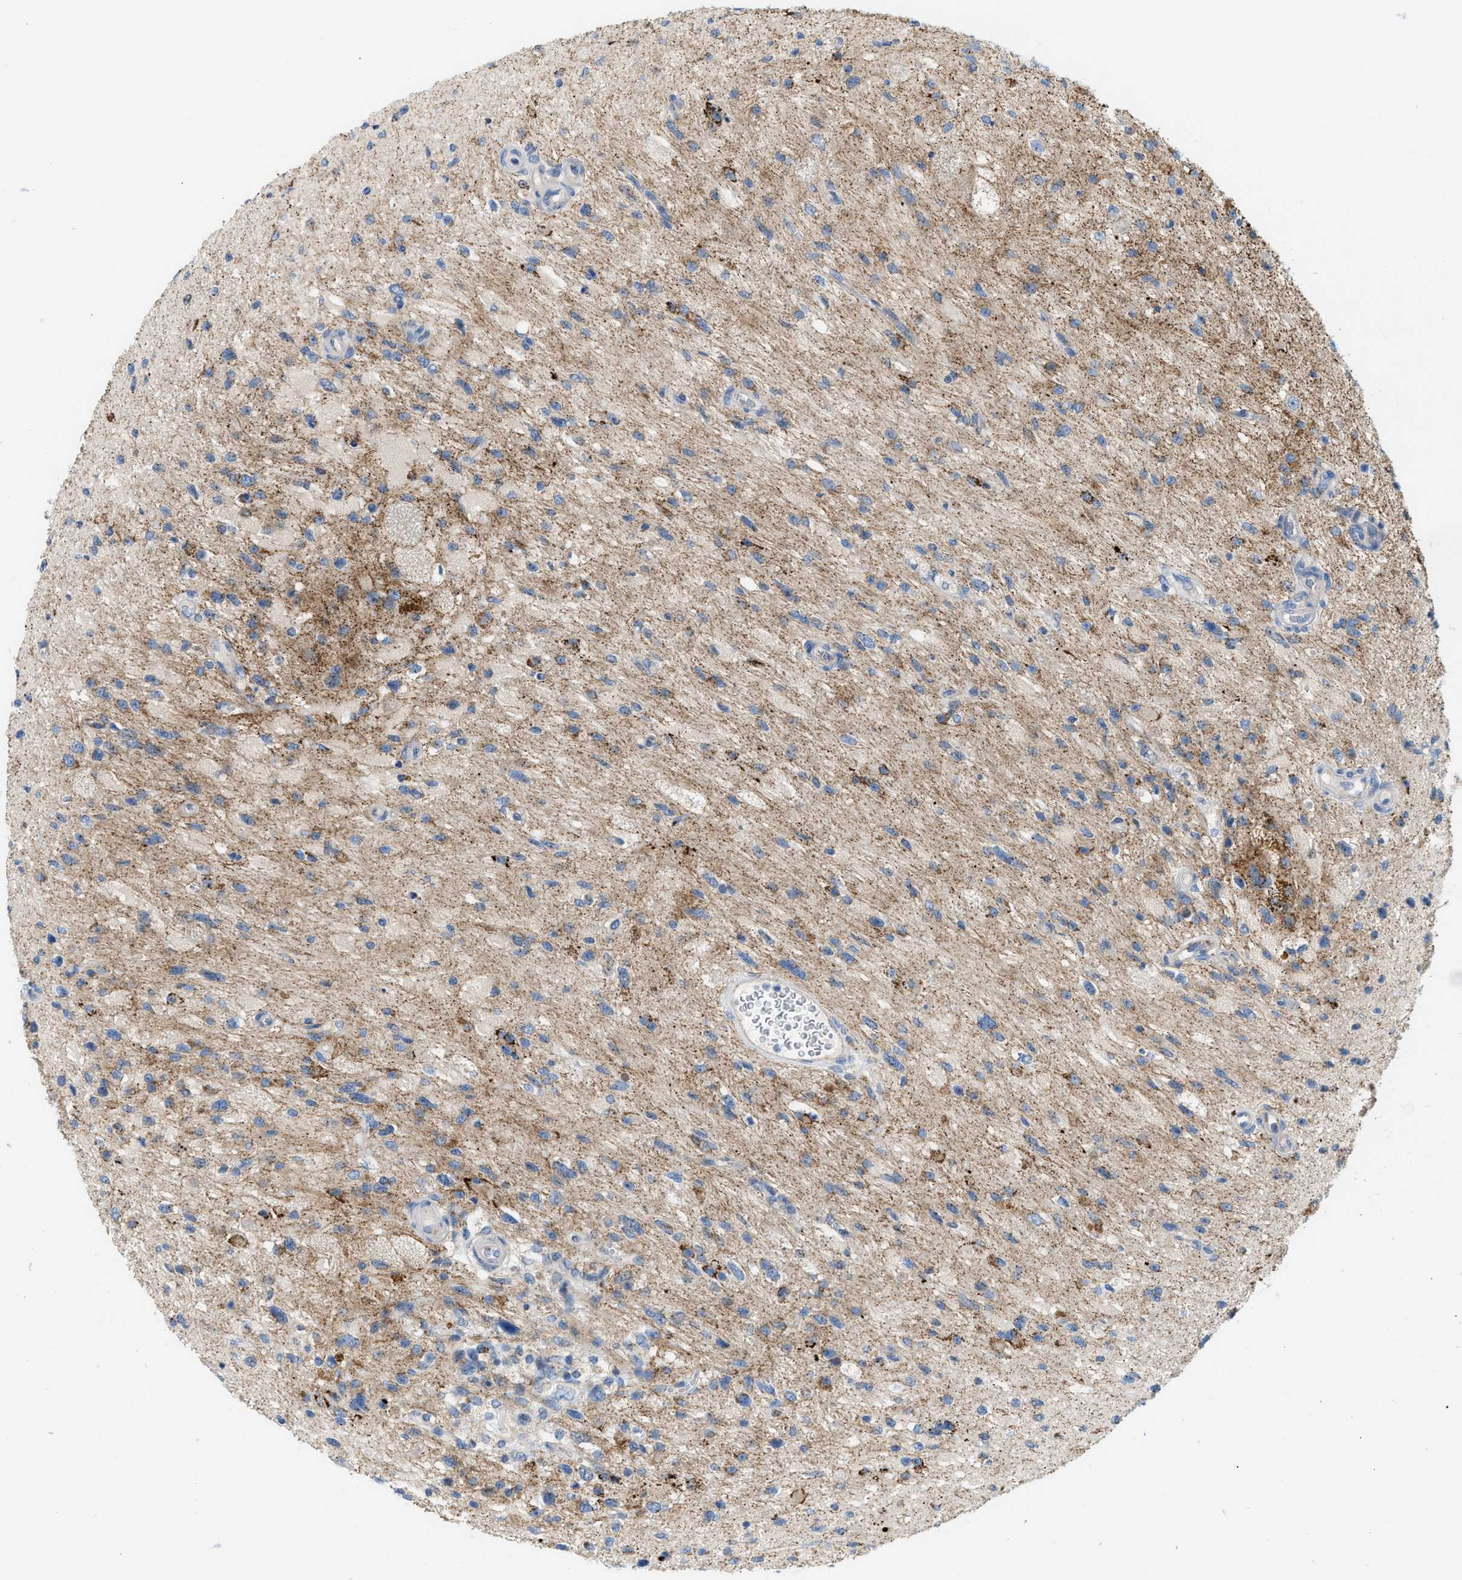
{"staining": {"intensity": "moderate", "quantity": "25%-75%", "location": "cytoplasmic/membranous"}, "tissue": "glioma", "cell_type": "Tumor cells", "image_type": "cancer", "snomed": [{"axis": "morphology", "description": "Glioma, malignant, High grade"}, {"axis": "topography", "description": "Brain"}], "caption": "The image reveals staining of malignant high-grade glioma, revealing moderate cytoplasmic/membranous protein staining (brown color) within tumor cells.", "gene": "JADE1", "patient": {"sex": "male", "age": 33}}